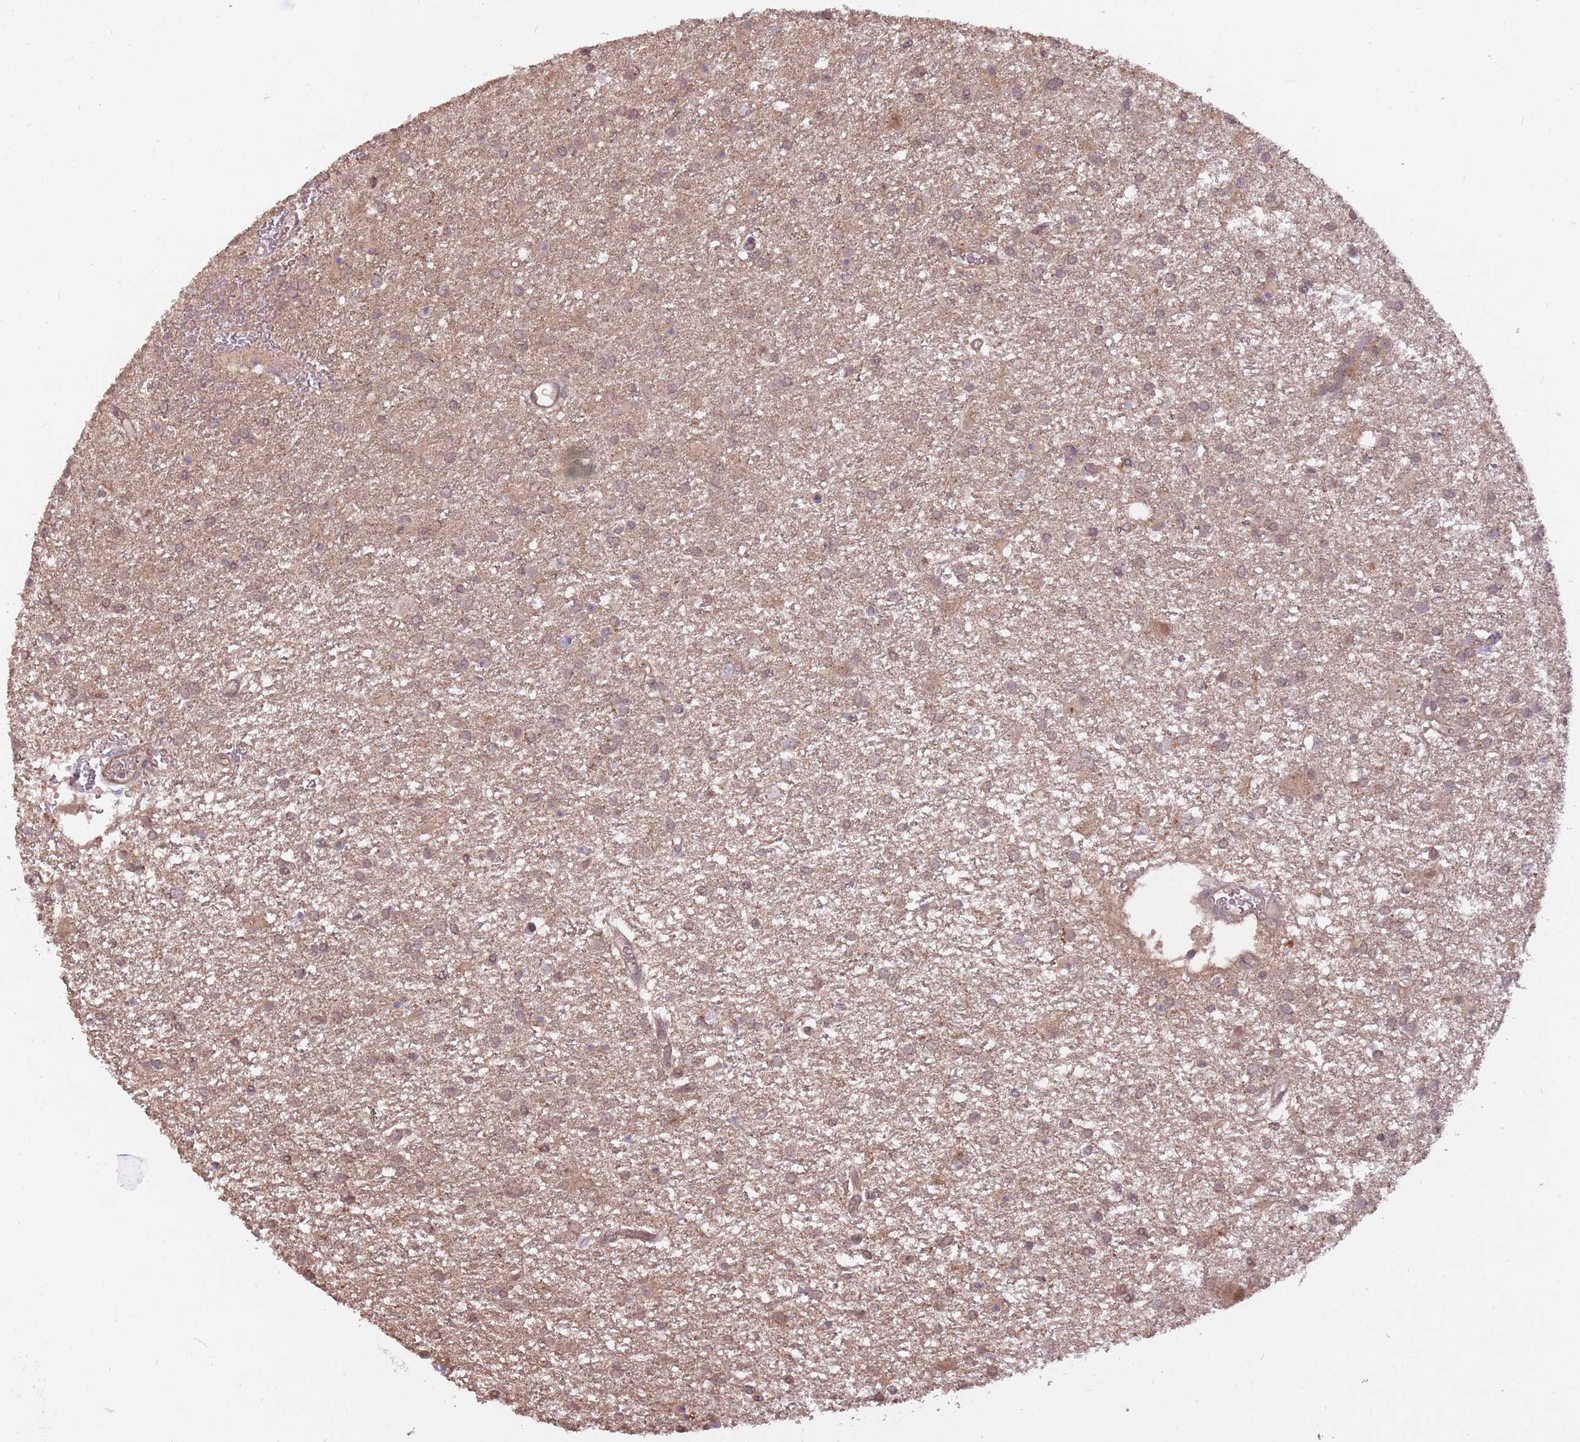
{"staining": {"intensity": "weak", "quantity": "25%-75%", "location": "cytoplasmic/membranous"}, "tissue": "glioma", "cell_type": "Tumor cells", "image_type": "cancer", "snomed": [{"axis": "morphology", "description": "Glioma, malignant, High grade"}, {"axis": "topography", "description": "Brain"}], "caption": "There is low levels of weak cytoplasmic/membranous staining in tumor cells of malignant glioma (high-grade), as demonstrated by immunohistochemical staining (brown color).", "gene": "LRATD2", "patient": {"sex": "female", "age": 50}}